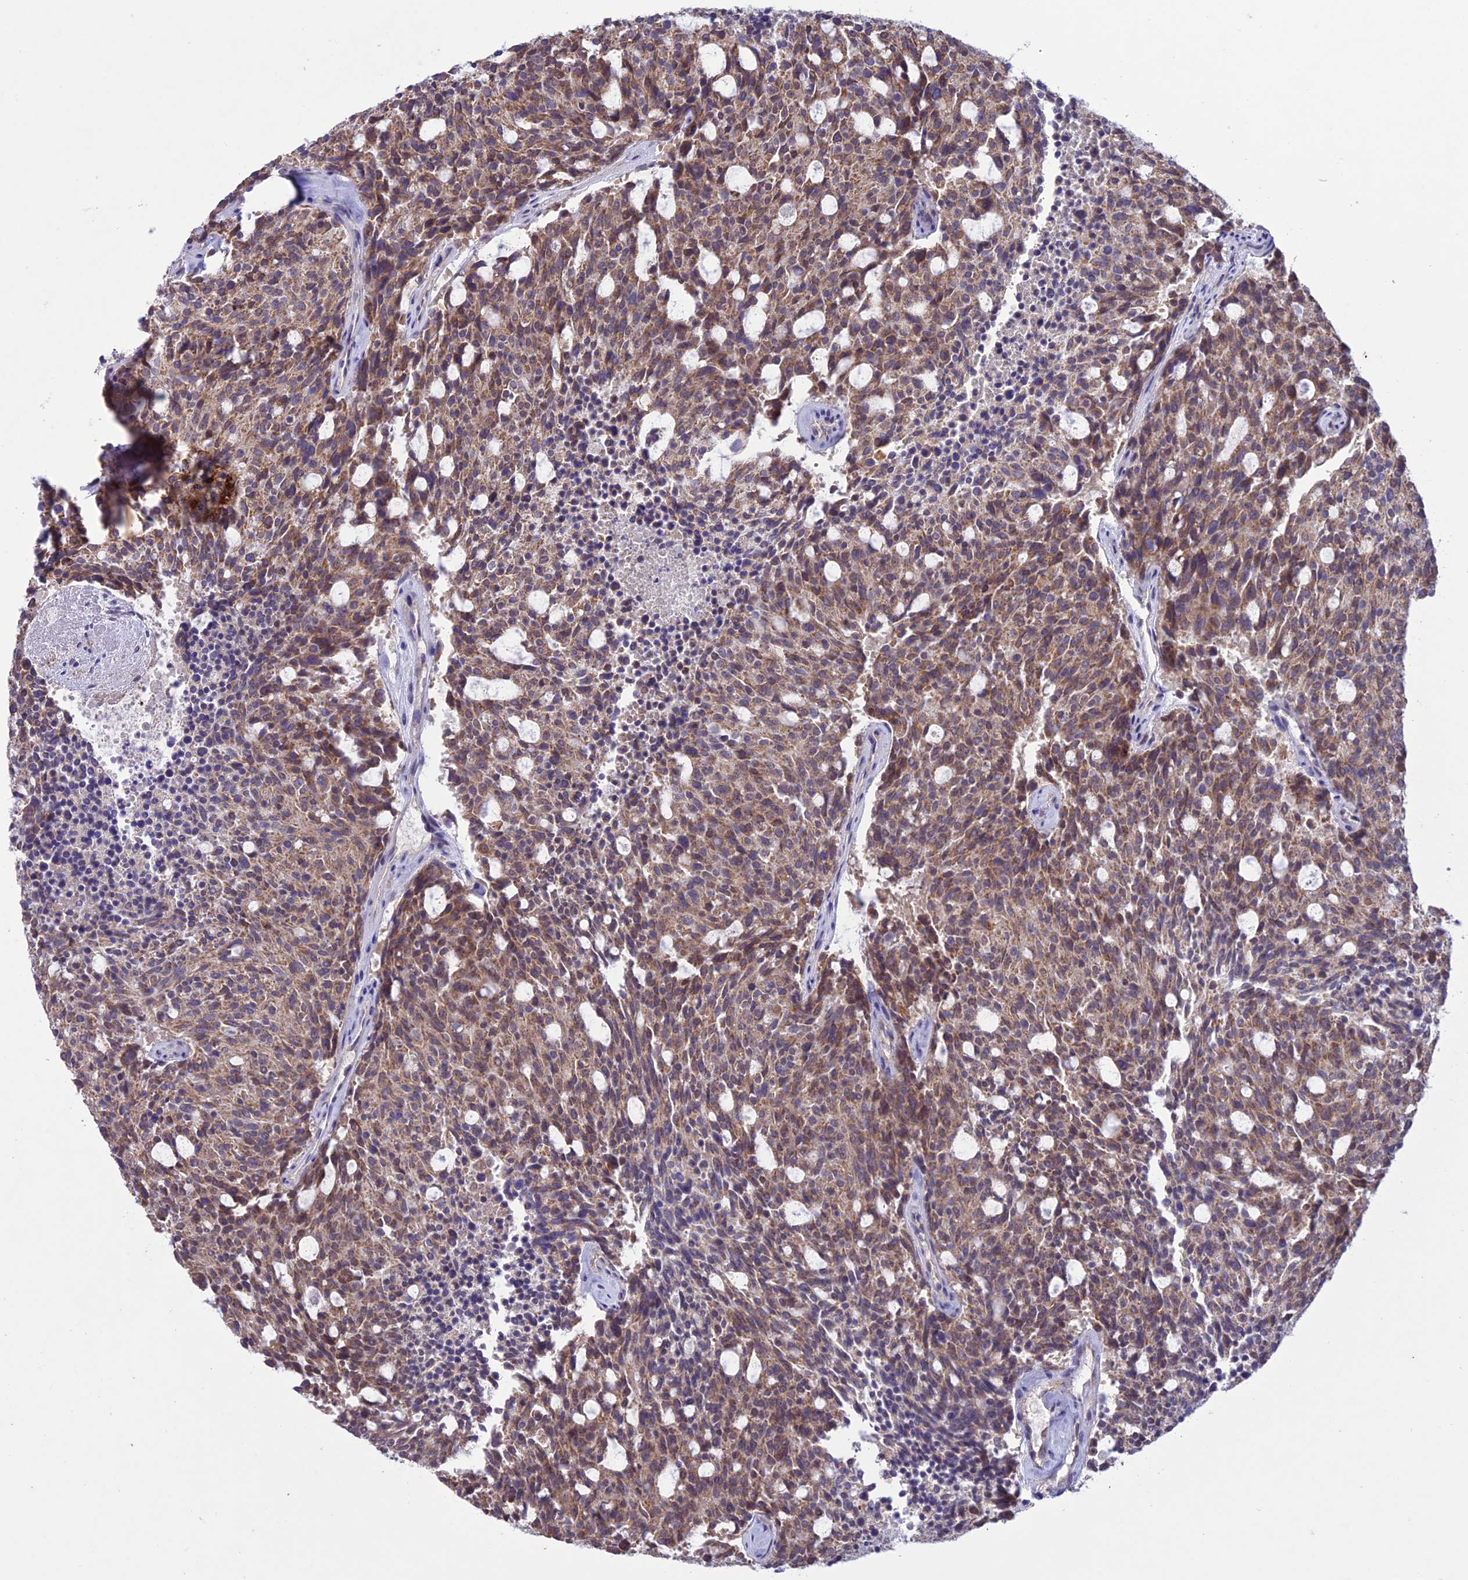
{"staining": {"intensity": "moderate", "quantity": ">75%", "location": "cytoplasmic/membranous"}, "tissue": "carcinoid", "cell_type": "Tumor cells", "image_type": "cancer", "snomed": [{"axis": "morphology", "description": "Carcinoid, malignant, NOS"}, {"axis": "topography", "description": "Pancreas"}], "caption": "Protein expression analysis of carcinoid demonstrates moderate cytoplasmic/membranous staining in approximately >75% of tumor cells.", "gene": "NDUFAF1", "patient": {"sex": "female", "age": 54}}